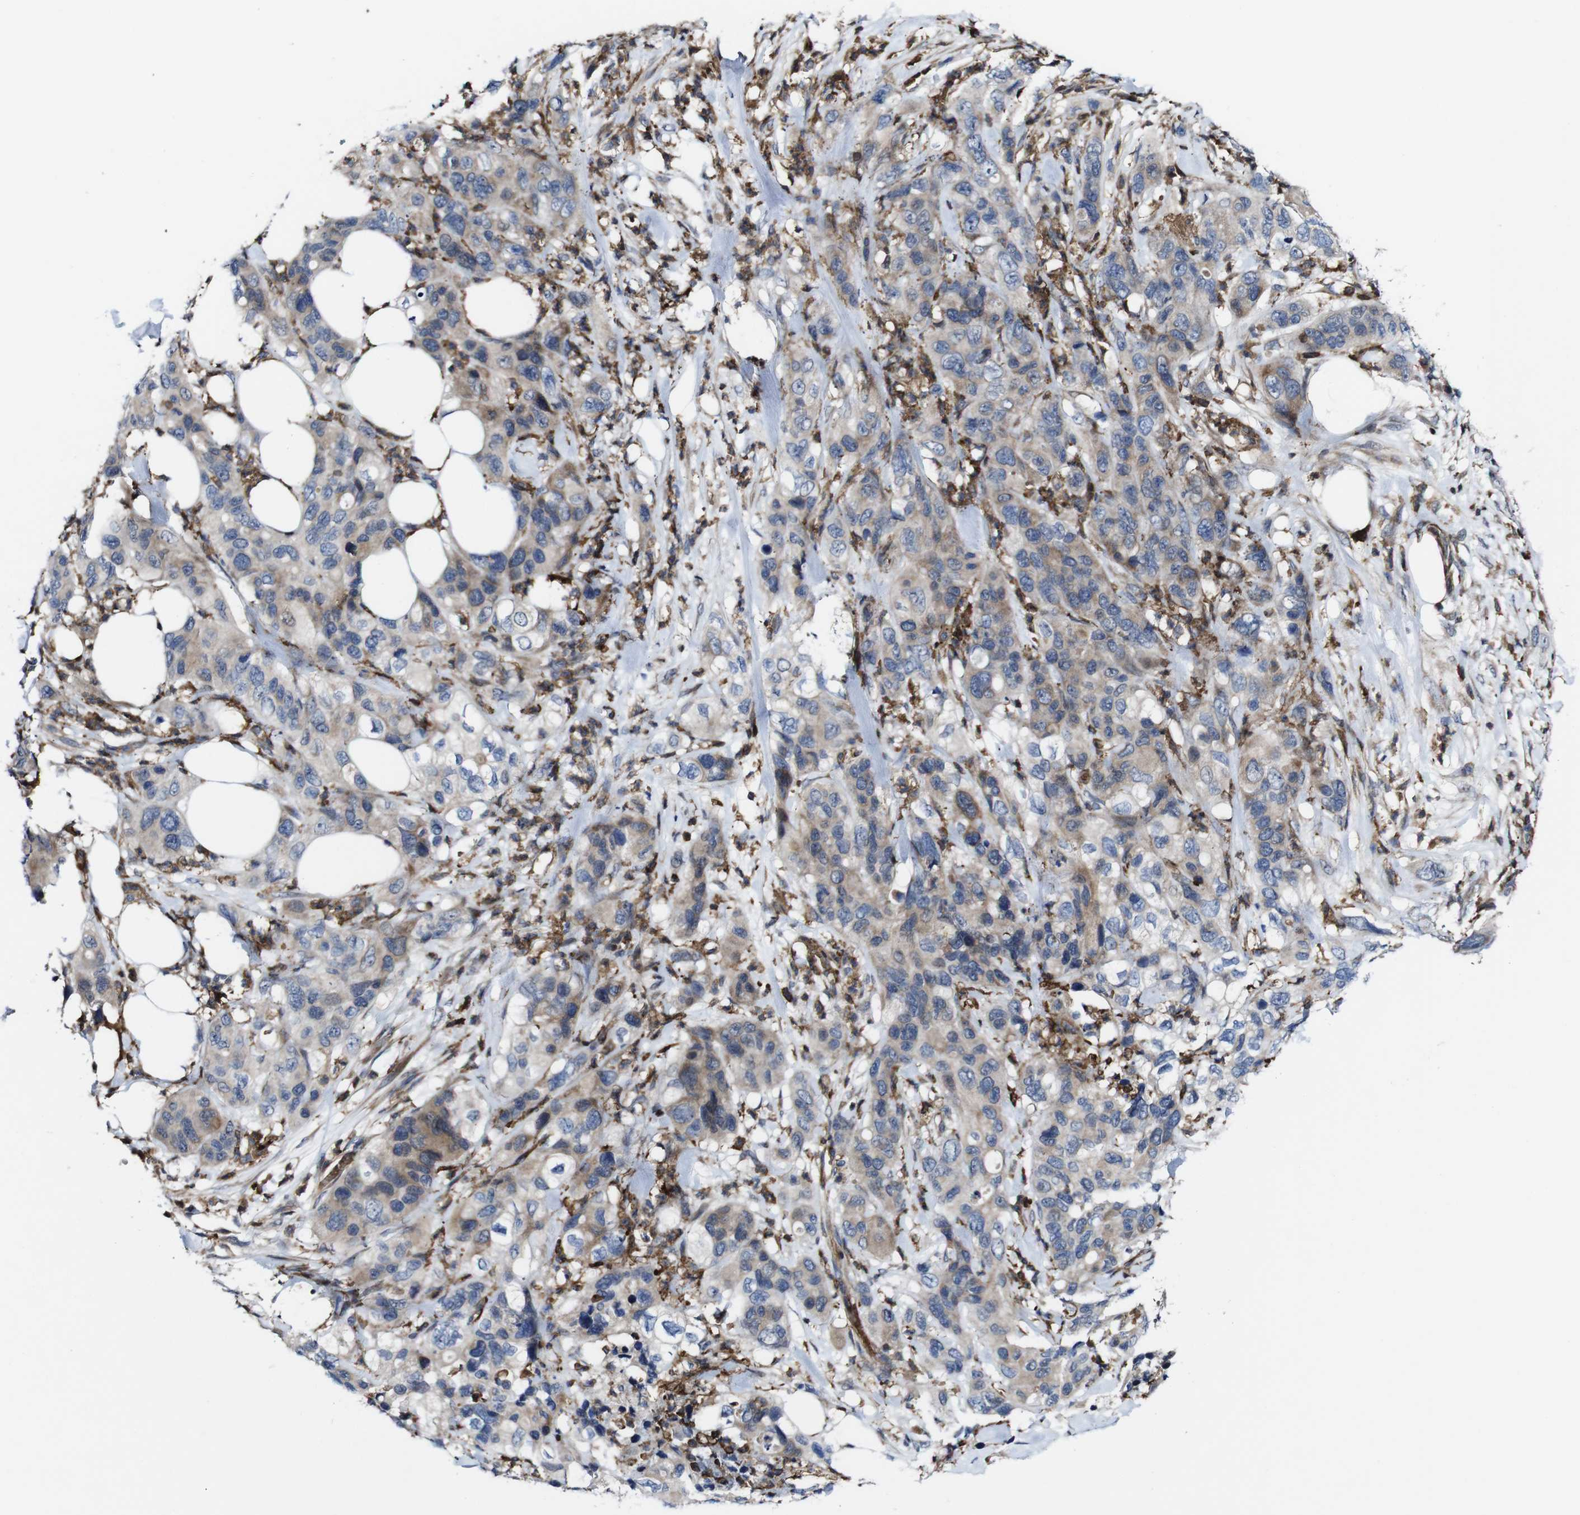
{"staining": {"intensity": "weak", "quantity": ">75%", "location": "cytoplasmic/membranous"}, "tissue": "pancreatic cancer", "cell_type": "Tumor cells", "image_type": "cancer", "snomed": [{"axis": "morphology", "description": "Adenocarcinoma, NOS"}, {"axis": "topography", "description": "Pancreas"}], "caption": "The immunohistochemical stain shows weak cytoplasmic/membranous positivity in tumor cells of pancreatic cancer (adenocarcinoma) tissue.", "gene": "JAK2", "patient": {"sex": "female", "age": 71}}